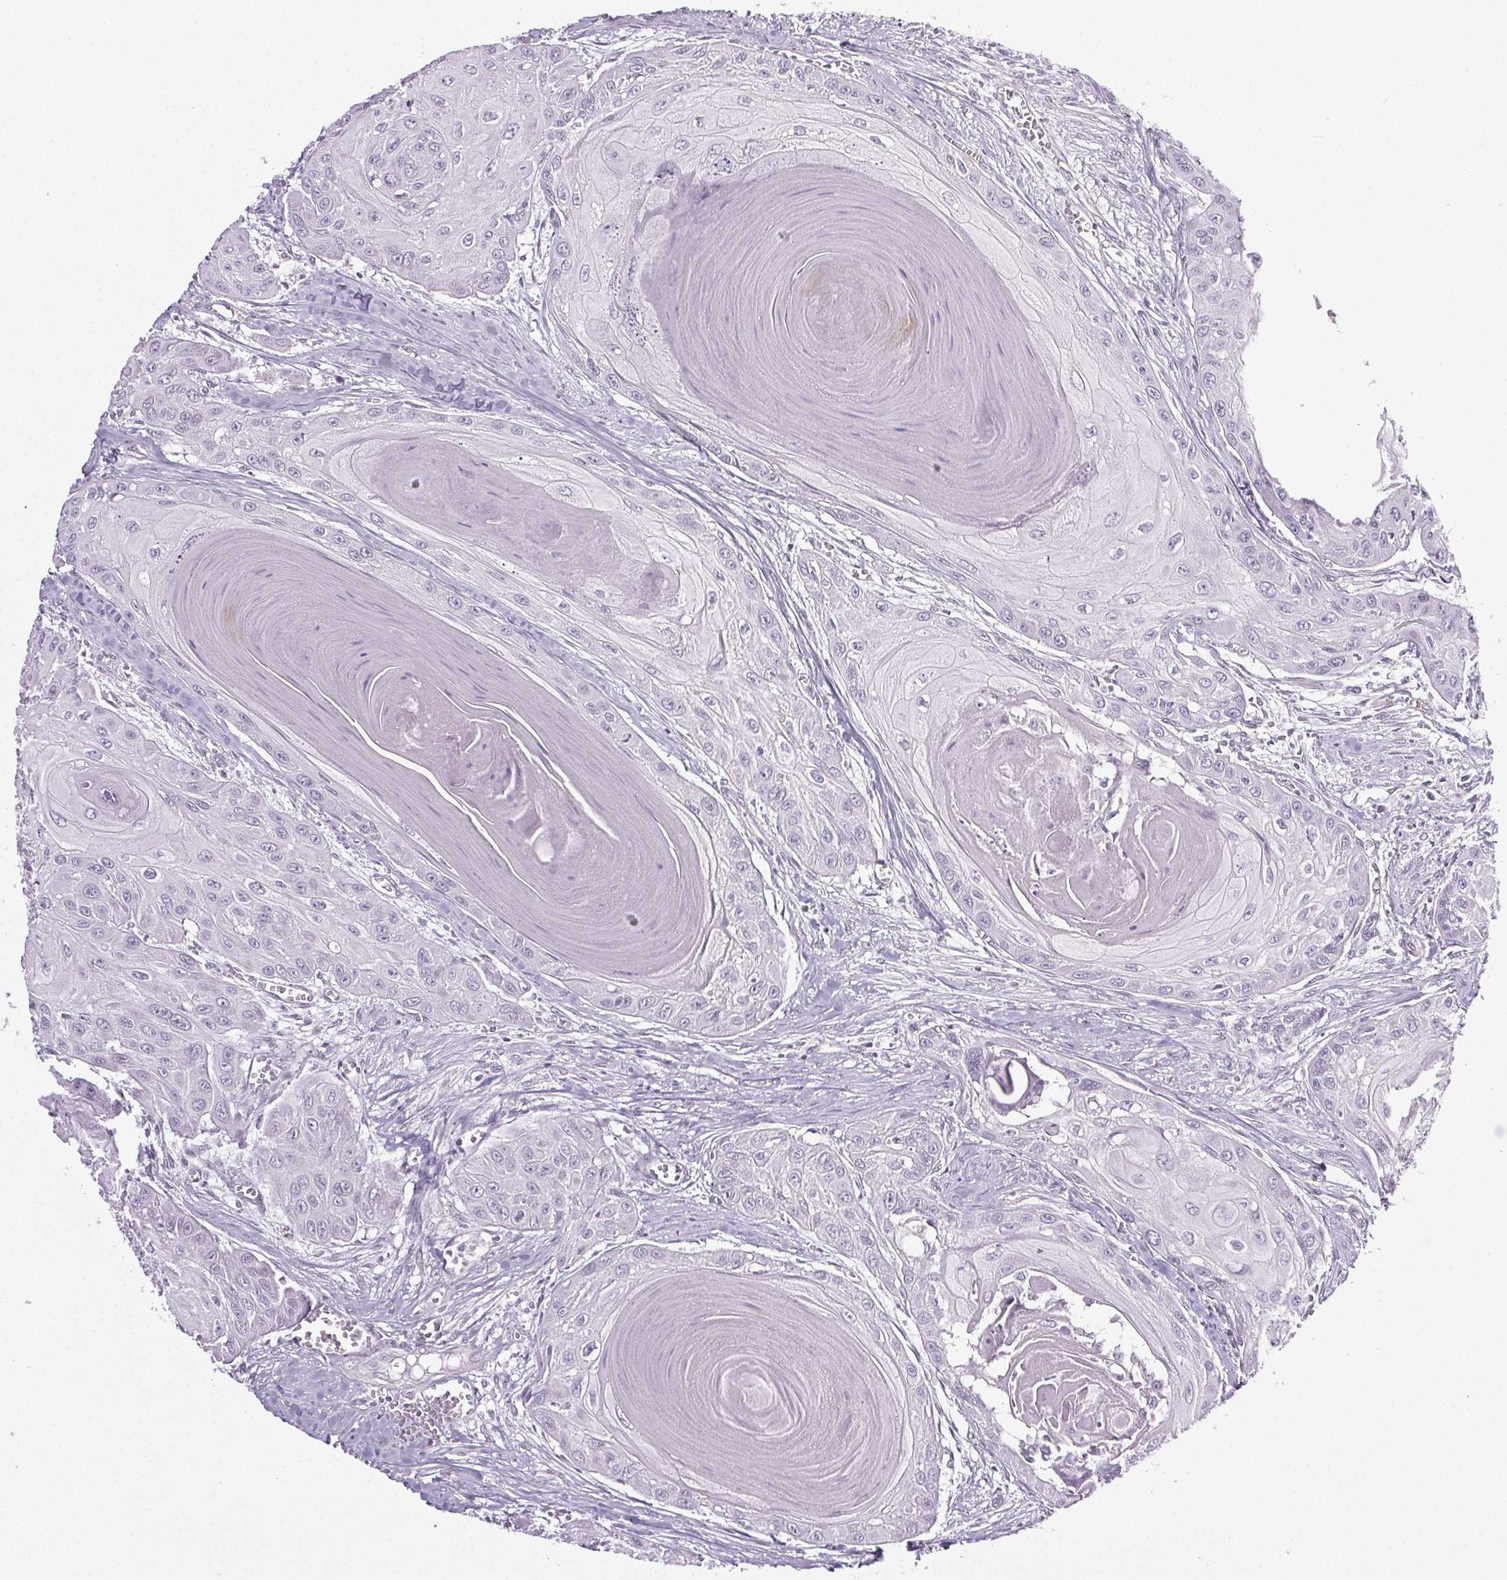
{"staining": {"intensity": "negative", "quantity": "none", "location": "none"}, "tissue": "head and neck cancer", "cell_type": "Tumor cells", "image_type": "cancer", "snomed": [{"axis": "morphology", "description": "Squamous cell carcinoma, NOS"}, {"axis": "topography", "description": "Oral tissue"}, {"axis": "topography", "description": "Head-Neck"}], "caption": "Tumor cells show no significant protein staining in head and neck cancer (squamous cell carcinoma).", "gene": "GP6", "patient": {"sex": "male", "age": 71}}